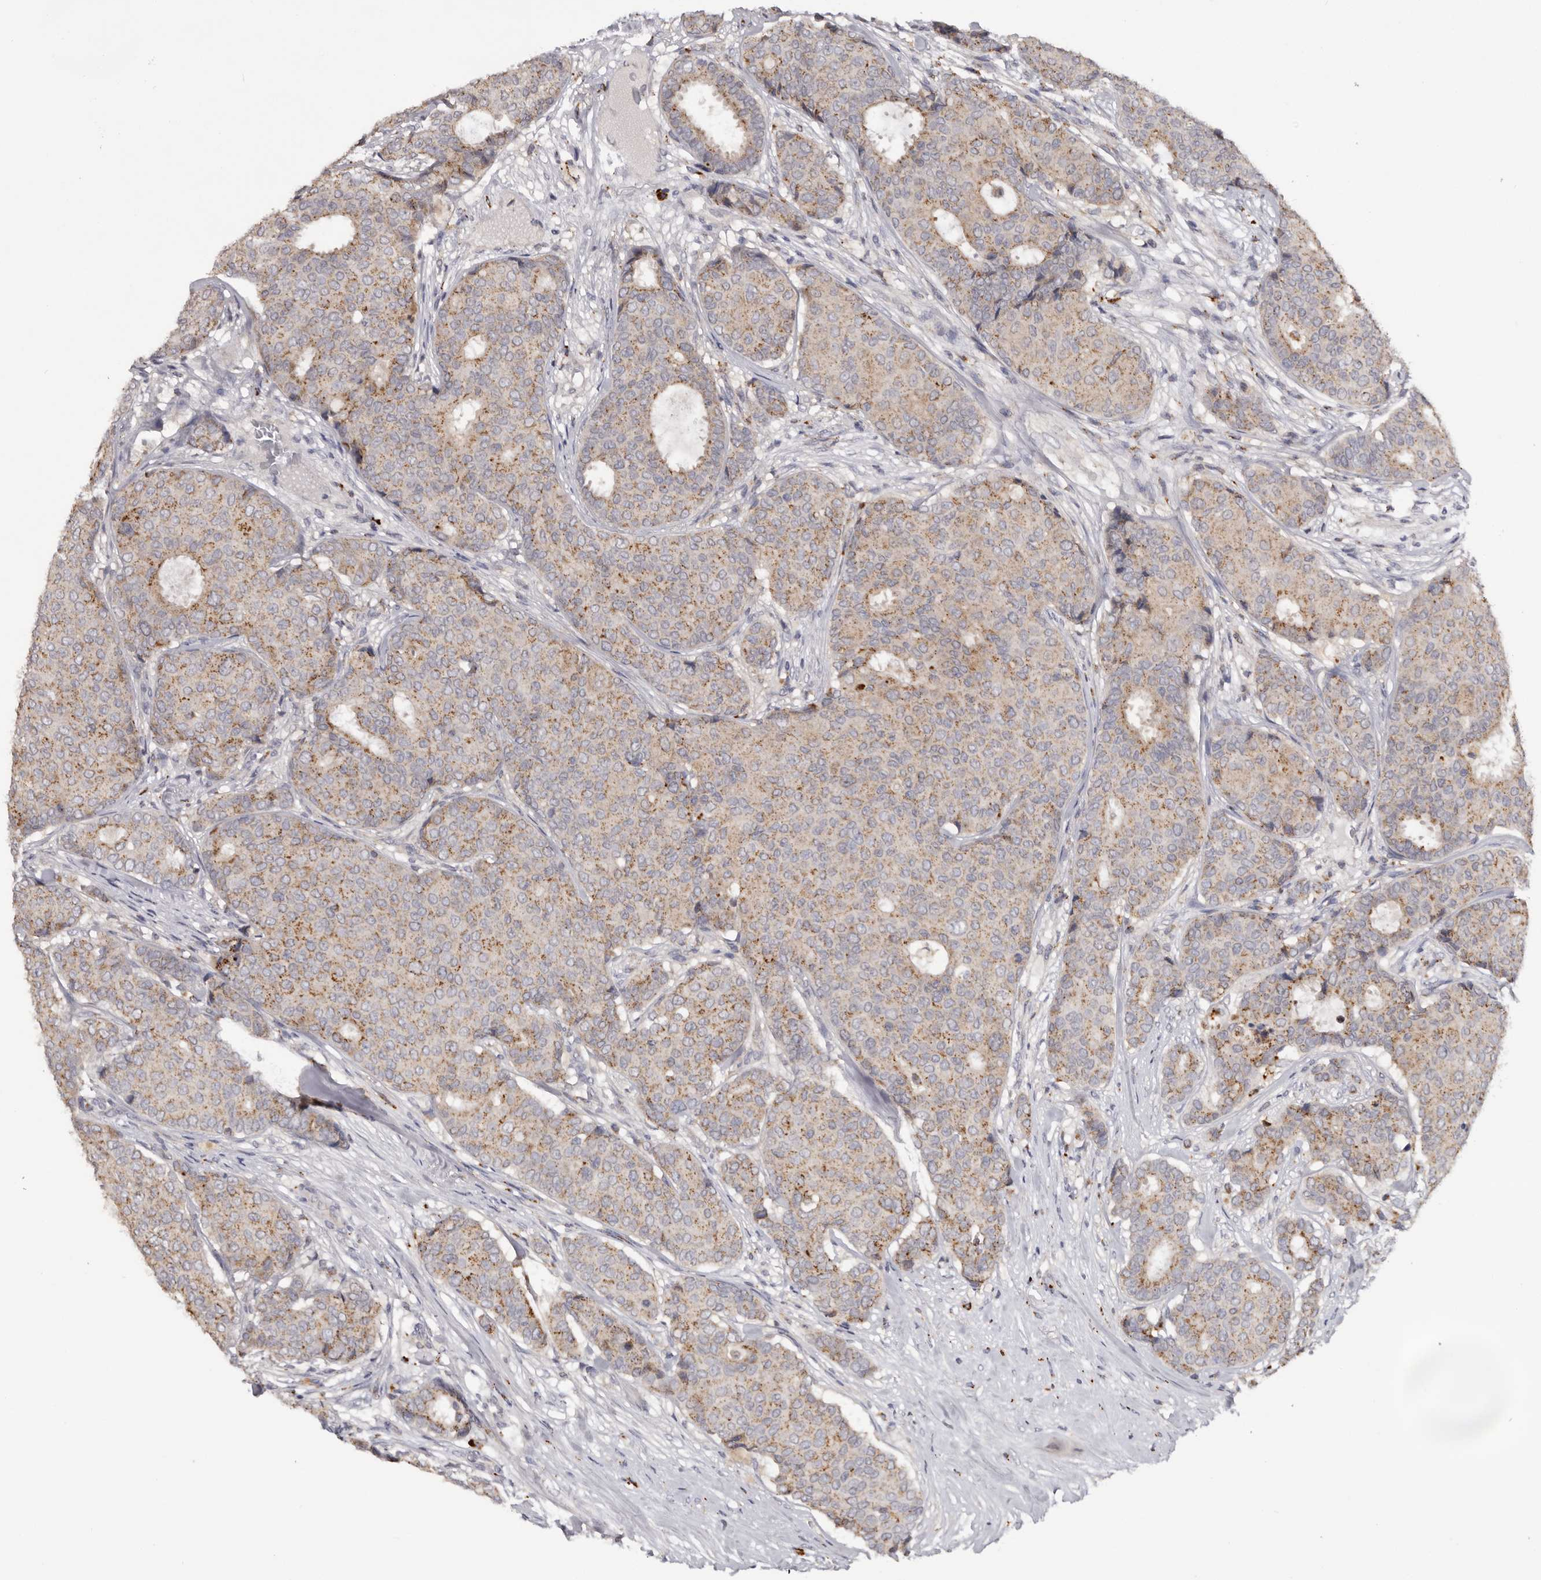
{"staining": {"intensity": "moderate", "quantity": "25%-75%", "location": "cytoplasmic/membranous"}, "tissue": "breast cancer", "cell_type": "Tumor cells", "image_type": "cancer", "snomed": [{"axis": "morphology", "description": "Duct carcinoma"}, {"axis": "topography", "description": "Breast"}], "caption": "Moderate cytoplasmic/membranous positivity is appreciated in approximately 25%-75% of tumor cells in breast infiltrating ductal carcinoma.", "gene": "DAP", "patient": {"sex": "female", "age": 75}}